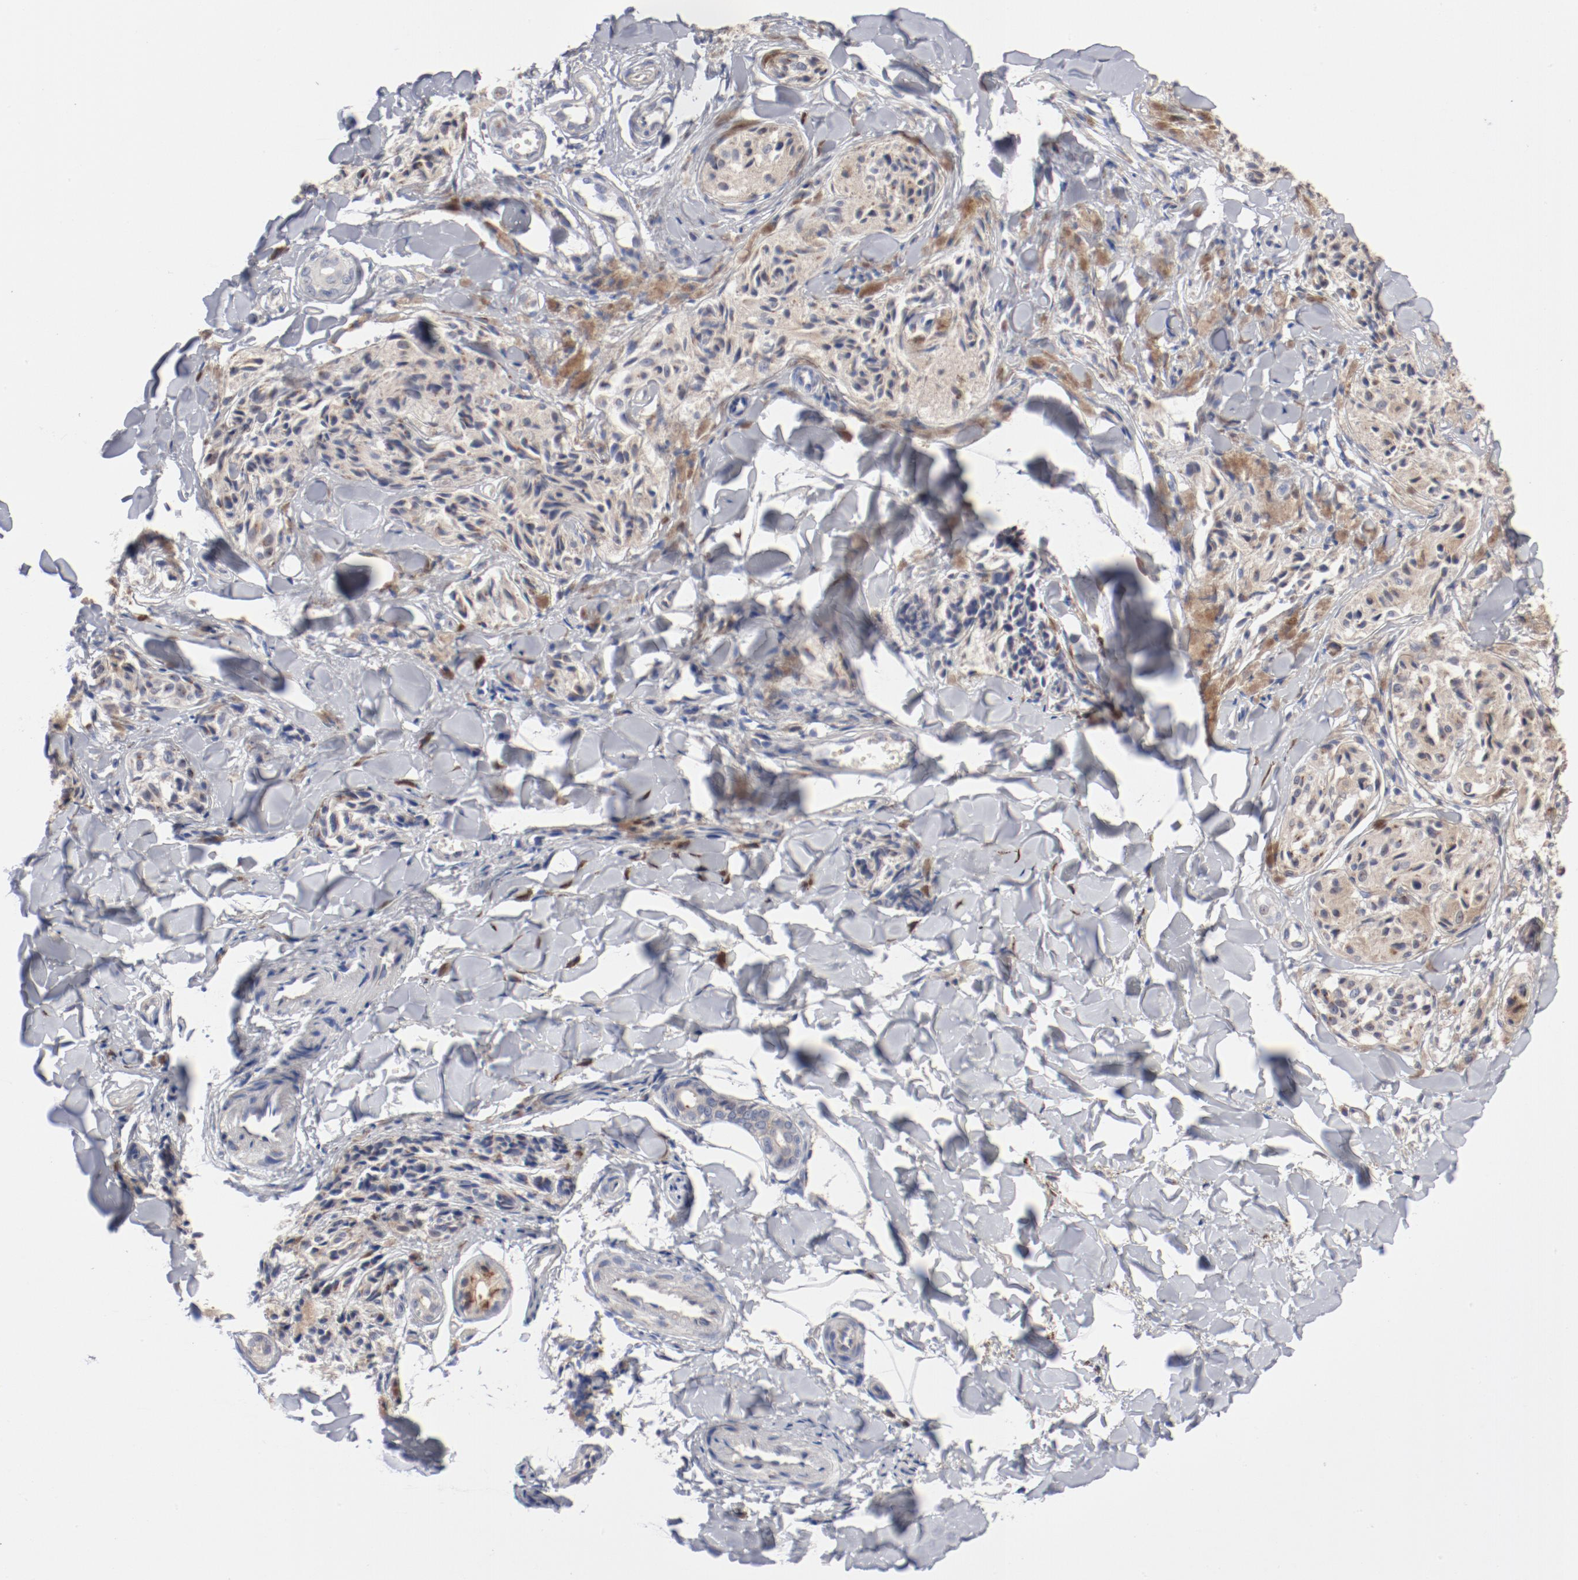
{"staining": {"intensity": "weak", "quantity": ">75%", "location": "cytoplasmic/membranous"}, "tissue": "melanoma", "cell_type": "Tumor cells", "image_type": "cancer", "snomed": [{"axis": "morphology", "description": "Malignant melanoma, Metastatic site"}, {"axis": "topography", "description": "Skin"}], "caption": "The histopathology image shows immunohistochemical staining of malignant melanoma (metastatic site). There is weak cytoplasmic/membranous positivity is appreciated in about >75% of tumor cells.", "gene": "AK7", "patient": {"sex": "female", "age": 66}}